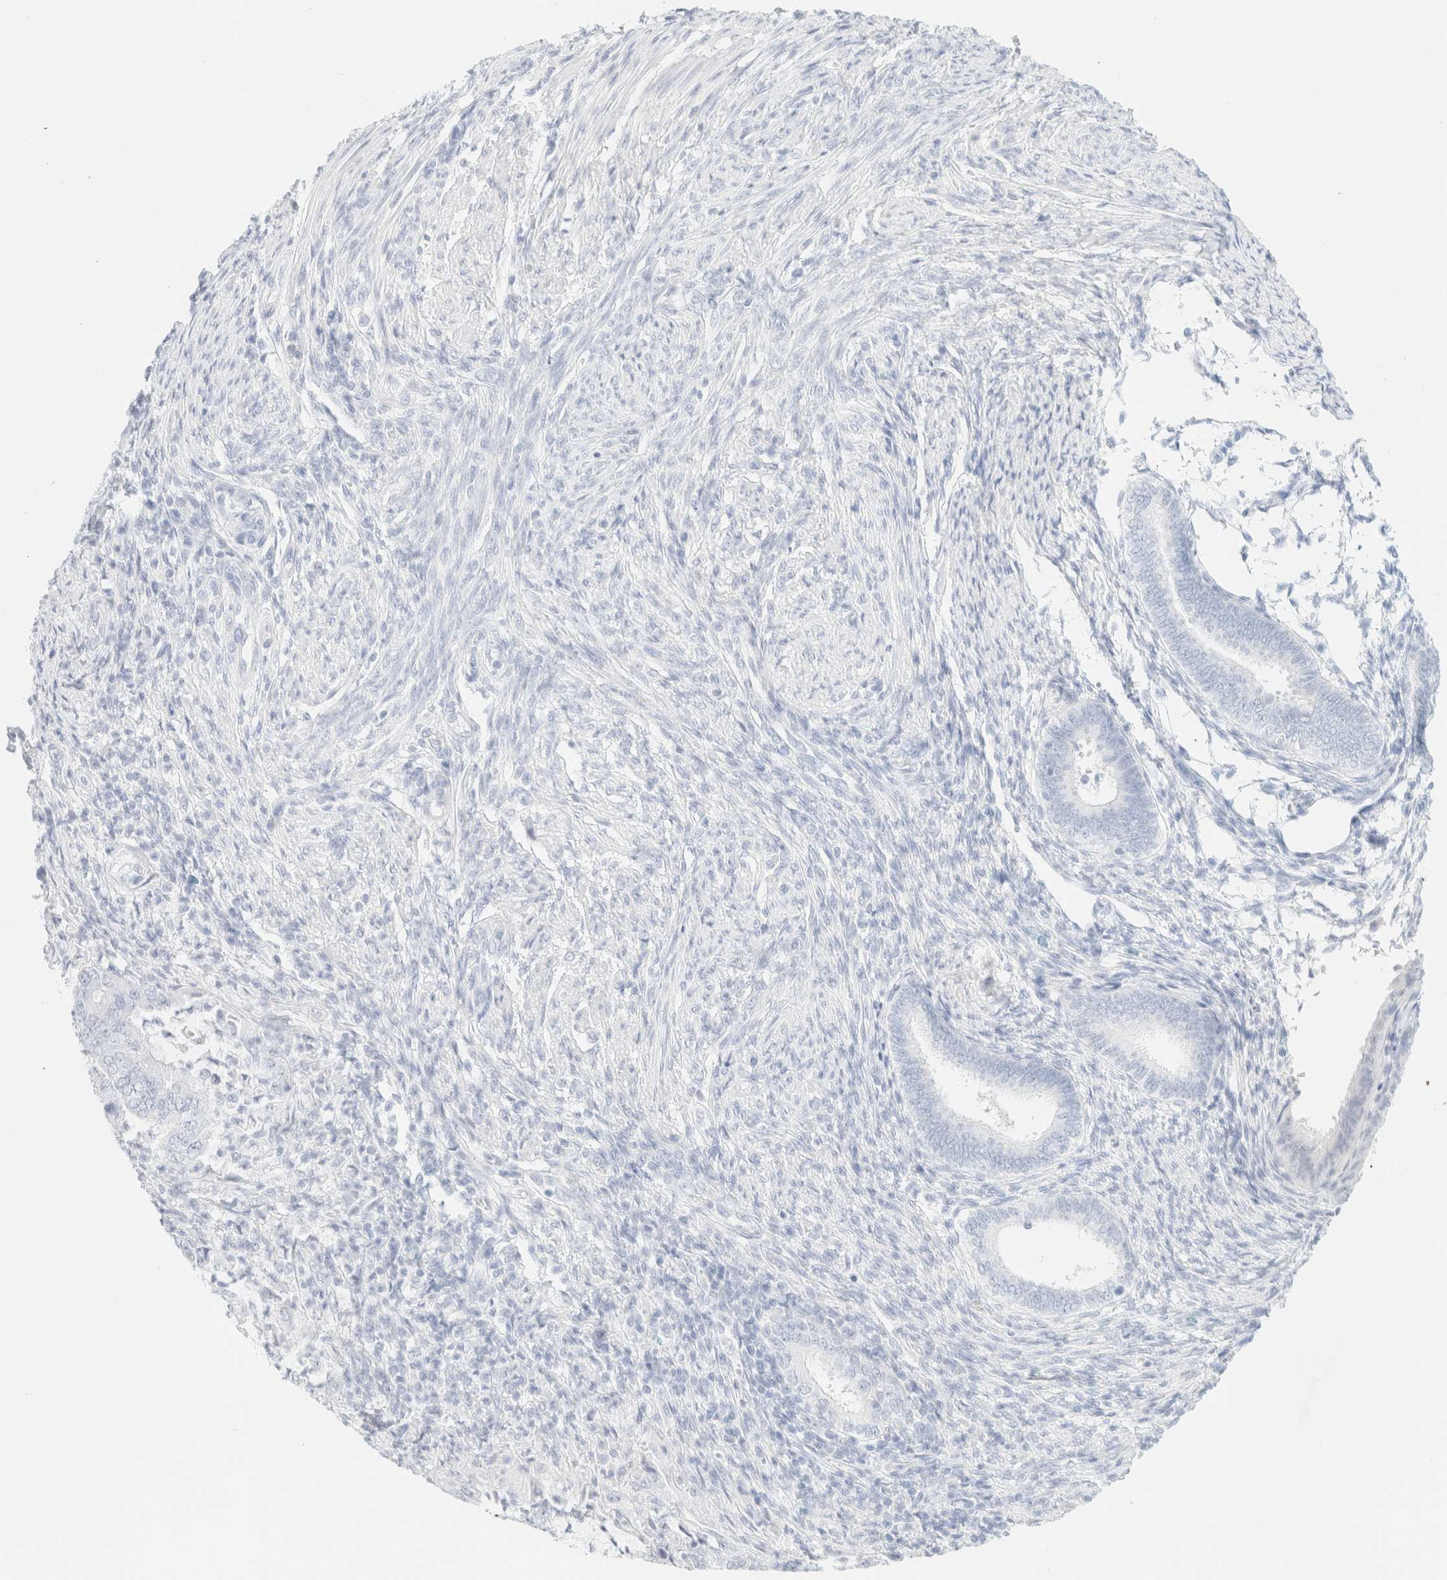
{"staining": {"intensity": "negative", "quantity": "none", "location": "none"}, "tissue": "endometrial cancer", "cell_type": "Tumor cells", "image_type": "cancer", "snomed": [{"axis": "morphology", "description": "Adenocarcinoma, NOS"}, {"axis": "topography", "description": "Endometrium"}], "caption": "Immunohistochemistry (IHC) micrograph of endometrial cancer stained for a protein (brown), which shows no expression in tumor cells.", "gene": "KRT15", "patient": {"sex": "female", "age": 51}}